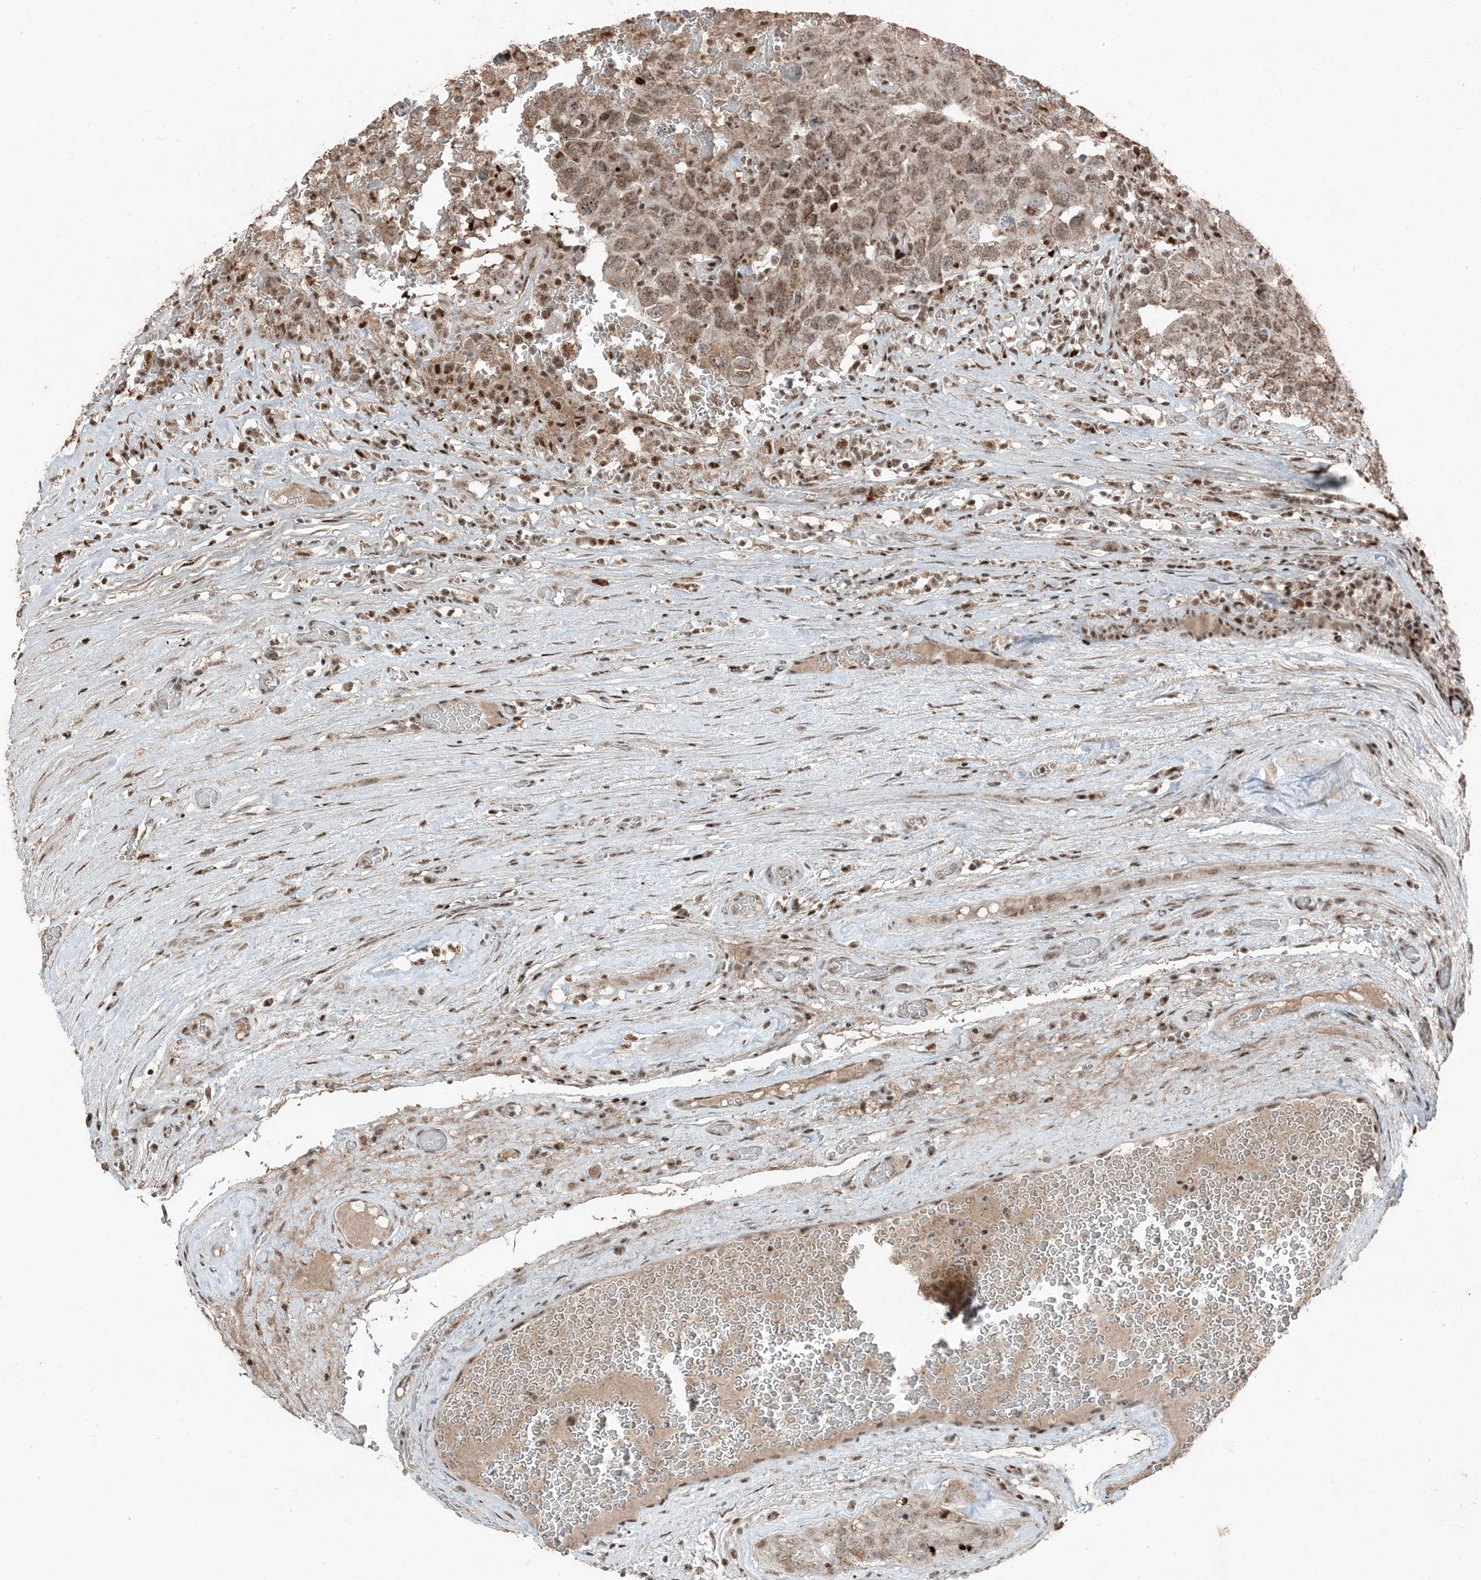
{"staining": {"intensity": "moderate", "quantity": ">75%", "location": "cytoplasmic/membranous,nuclear"}, "tissue": "testis cancer", "cell_type": "Tumor cells", "image_type": "cancer", "snomed": [{"axis": "morphology", "description": "Carcinoma, Embryonal, NOS"}, {"axis": "topography", "description": "Testis"}], "caption": "Immunohistochemical staining of testis embryonal carcinoma demonstrates moderate cytoplasmic/membranous and nuclear protein positivity in about >75% of tumor cells.", "gene": "TADA2B", "patient": {"sex": "male", "age": 26}}